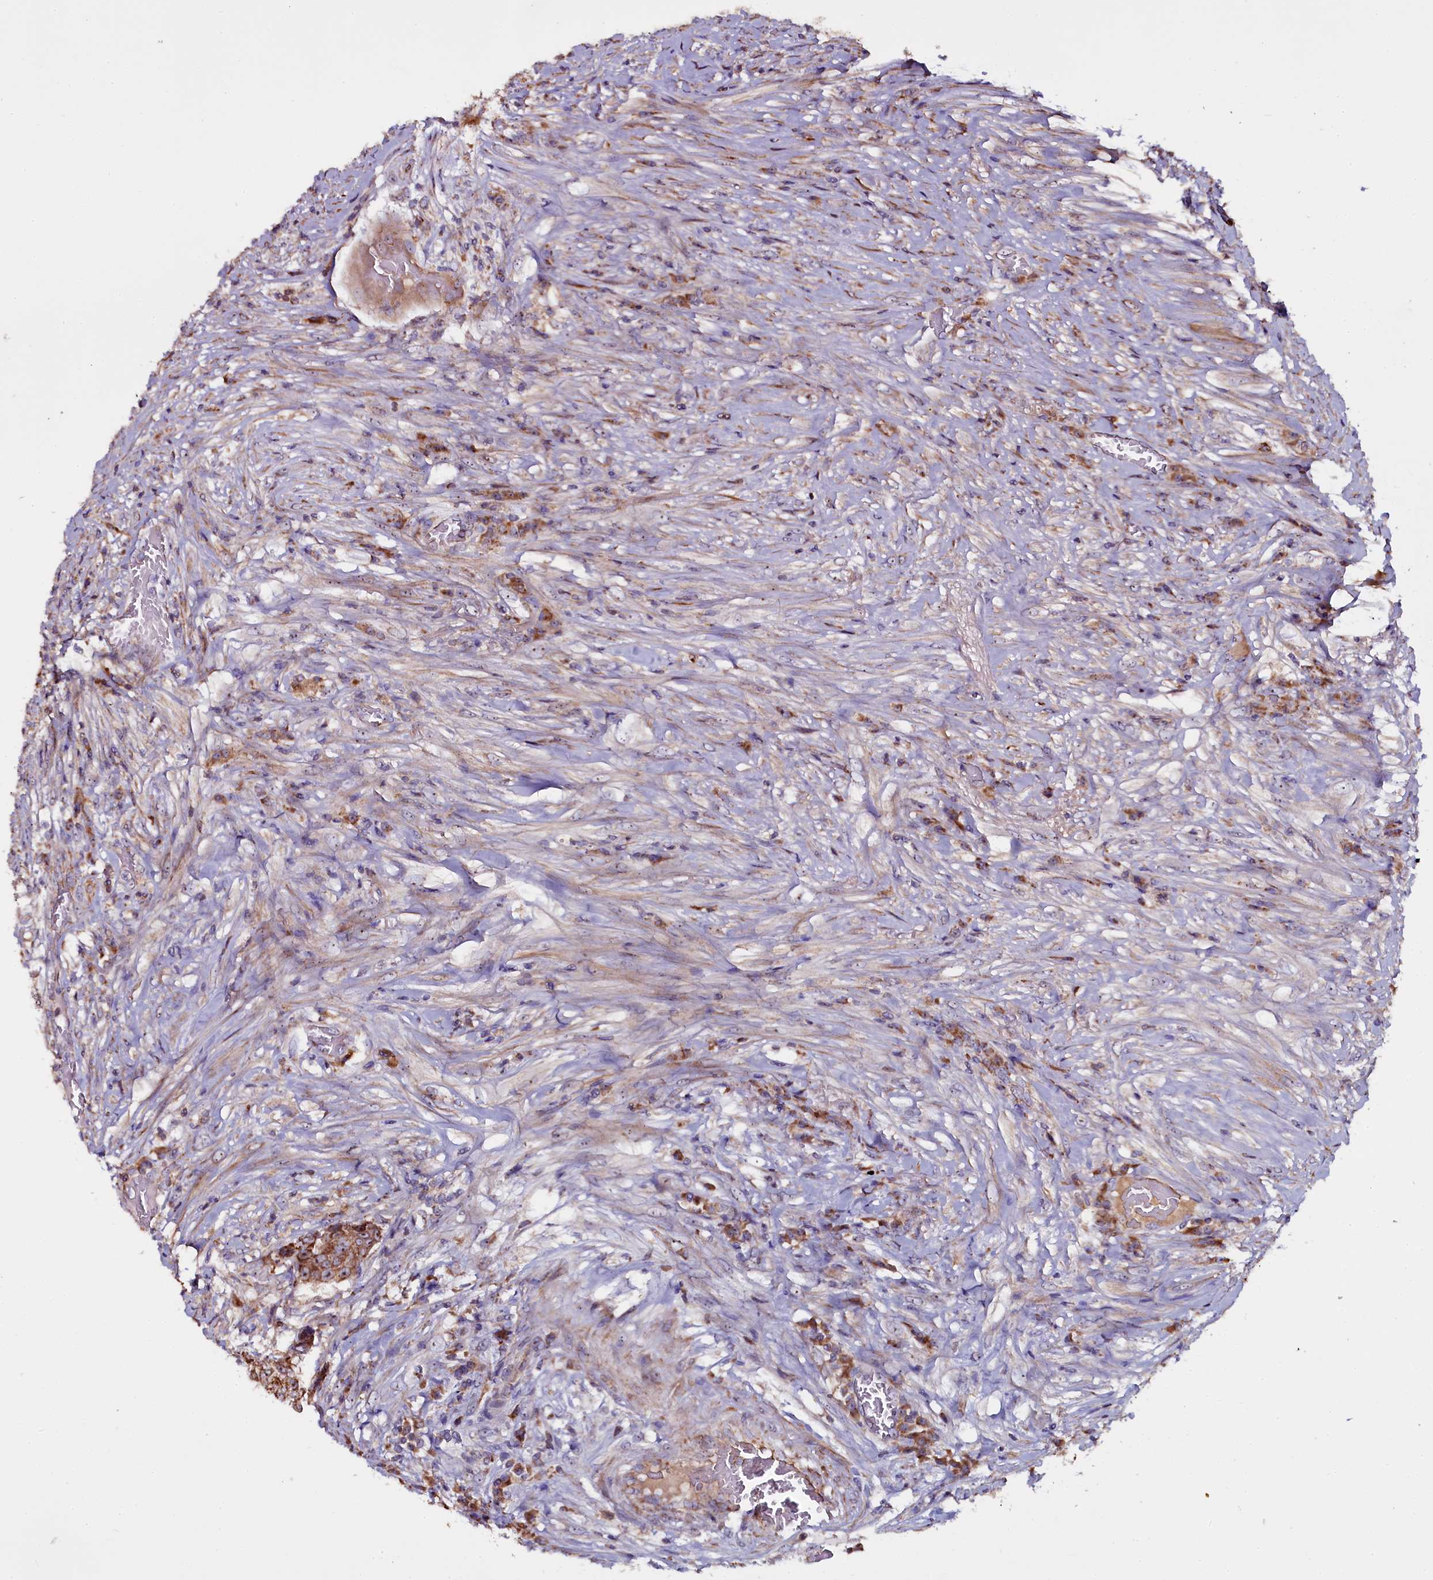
{"staining": {"intensity": "moderate", "quantity": ">75%", "location": "cytoplasmic/membranous,nuclear"}, "tissue": "urothelial cancer", "cell_type": "Tumor cells", "image_type": "cancer", "snomed": [{"axis": "morphology", "description": "Urothelial carcinoma, High grade"}, {"axis": "topography", "description": "Urinary bladder"}], "caption": "Immunohistochemical staining of urothelial cancer displays moderate cytoplasmic/membranous and nuclear protein expression in approximately >75% of tumor cells.", "gene": "NAA80", "patient": {"sex": "female", "age": 63}}